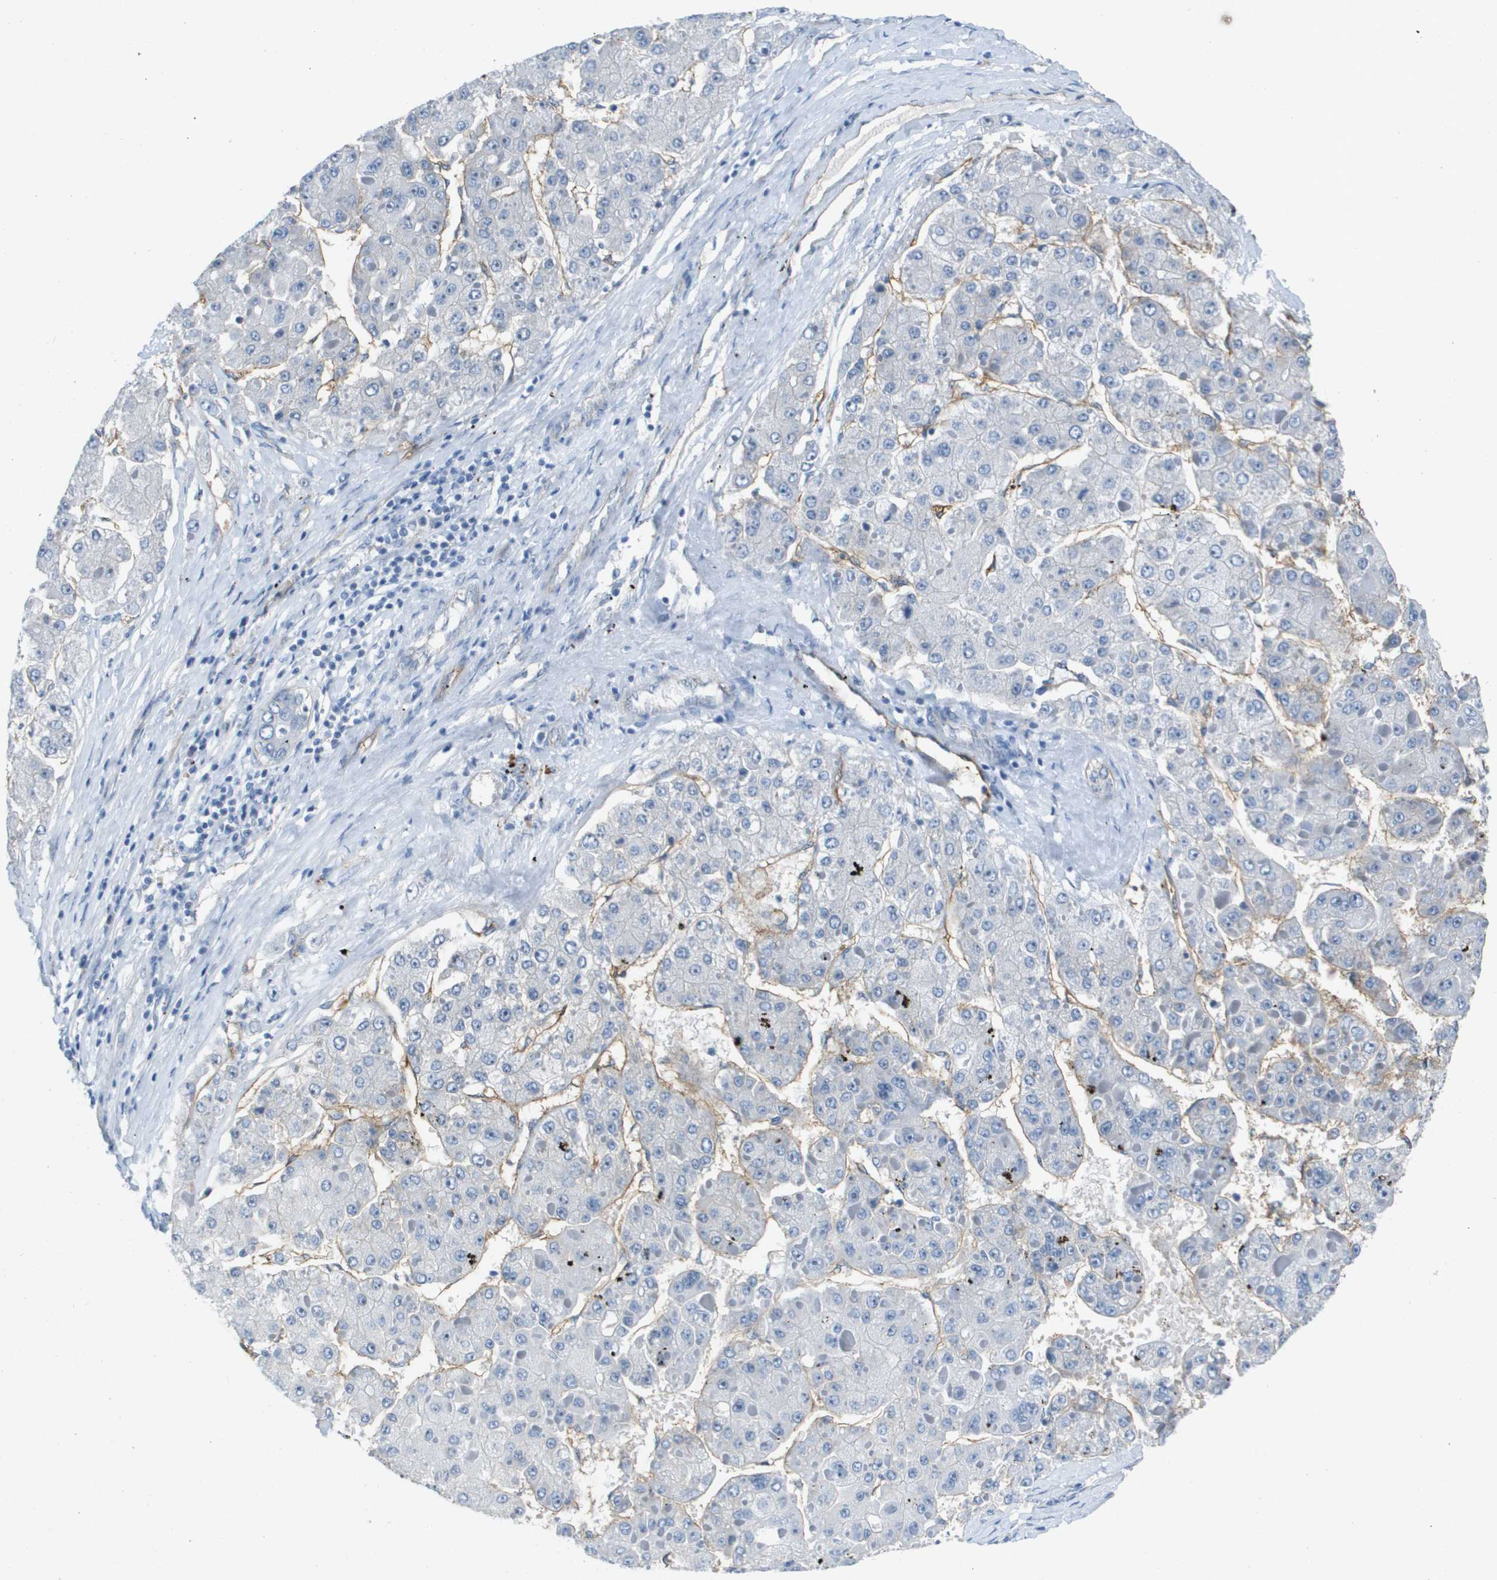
{"staining": {"intensity": "negative", "quantity": "none", "location": "none"}, "tissue": "liver cancer", "cell_type": "Tumor cells", "image_type": "cancer", "snomed": [{"axis": "morphology", "description": "Carcinoma, Hepatocellular, NOS"}, {"axis": "topography", "description": "Liver"}], "caption": "Liver hepatocellular carcinoma was stained to show a protein in brown. There is no significant staining in tumor cells.", "gene": "ITGA6", "patient": {"sex": "female", "age": 73}}